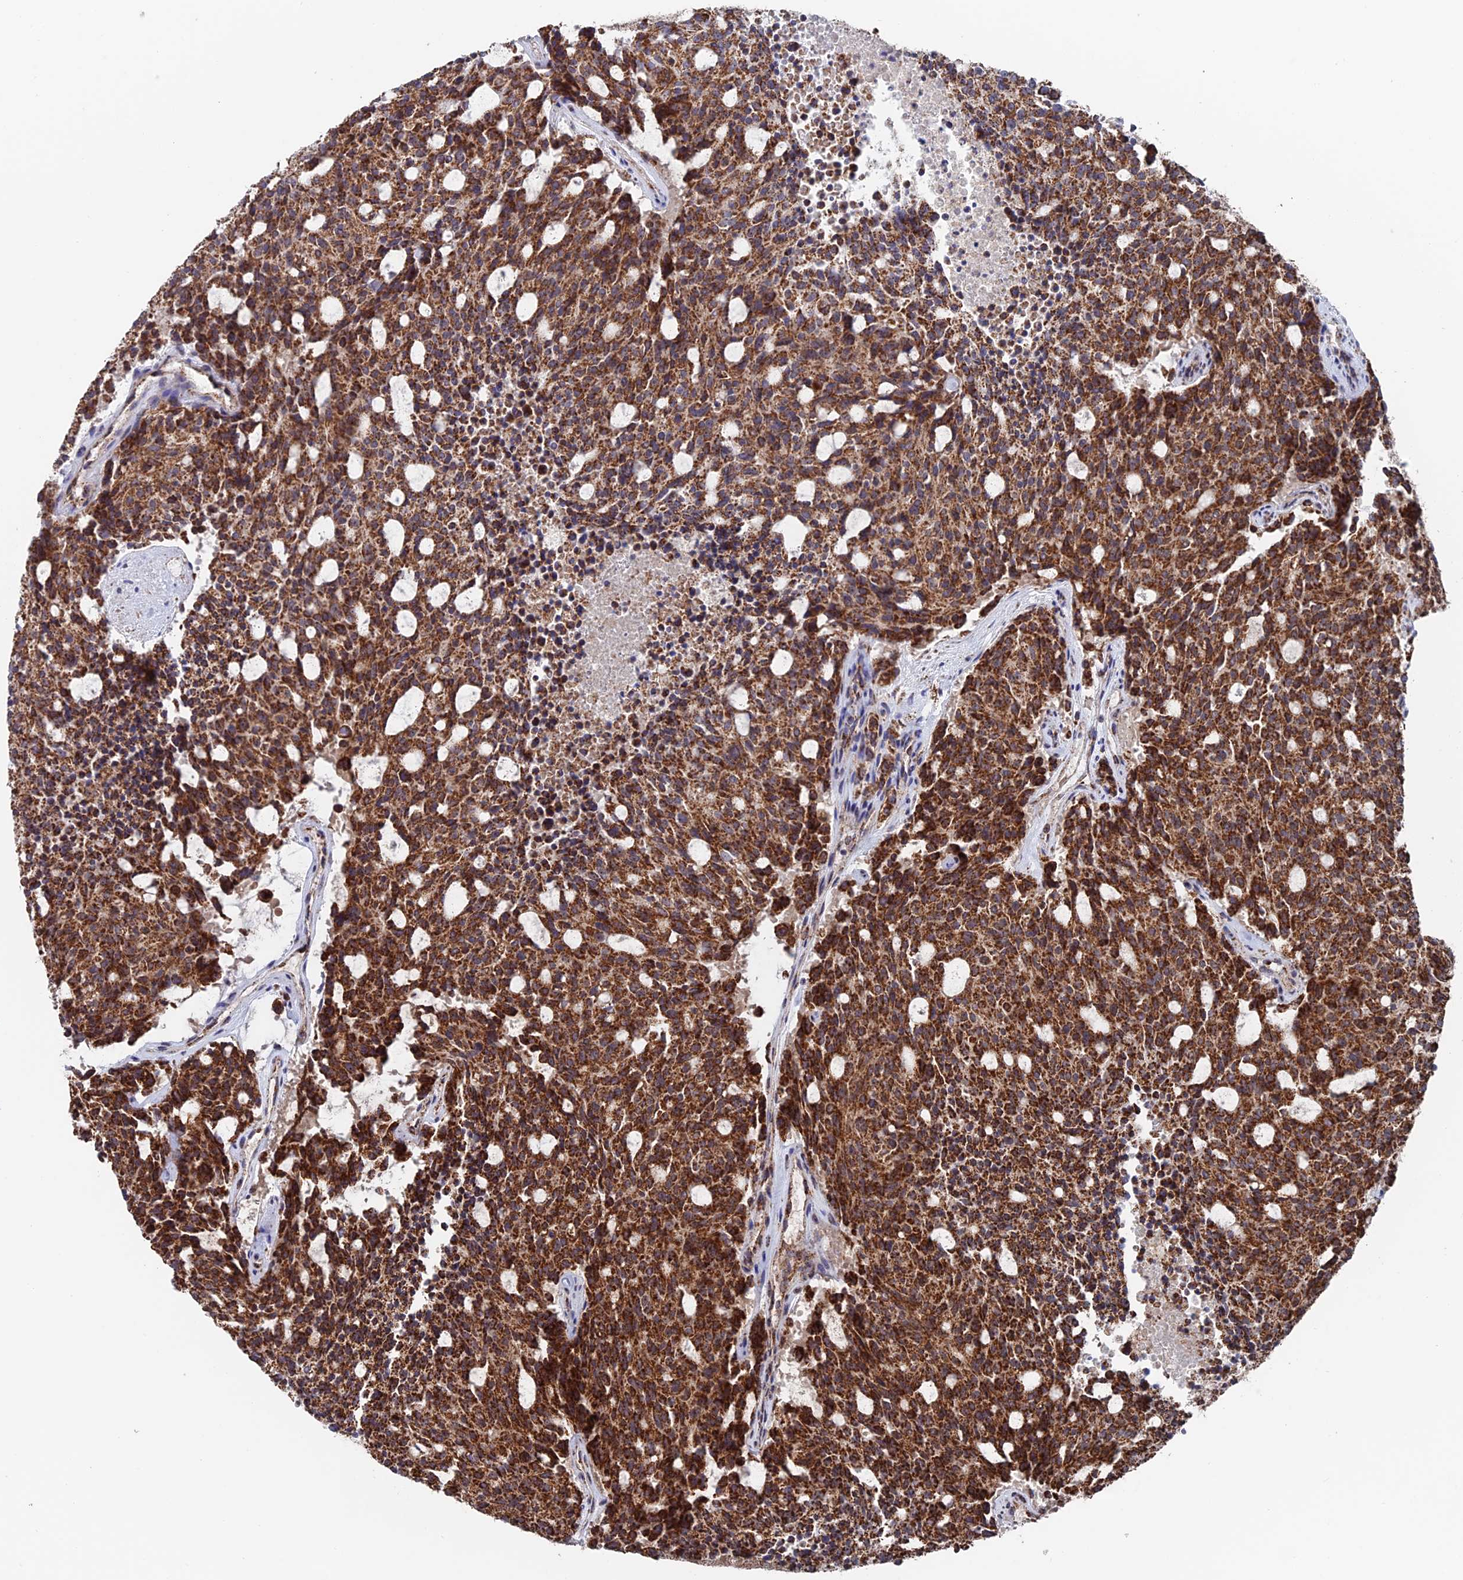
{"staining": {"intensity": "strong", "quantity": ">75%", "location": "cytoplasmic/membranous"}, "tissue": "carcinoid", "cell_type": "Tumor cells", "image_type": "cancer", "snomed": [{"axis": "morphology", "description": "Carcinoid, malignant, NOS"}, {"axis": "topography", "description": "Pancreas"}], "caption": "Tumor cells show strong cytoplasmic/membranous positivity in about >75% of cells in malignant carcinoid.", "gene": "DTYMK", "patient": {"sex": "female", "age": 54}}